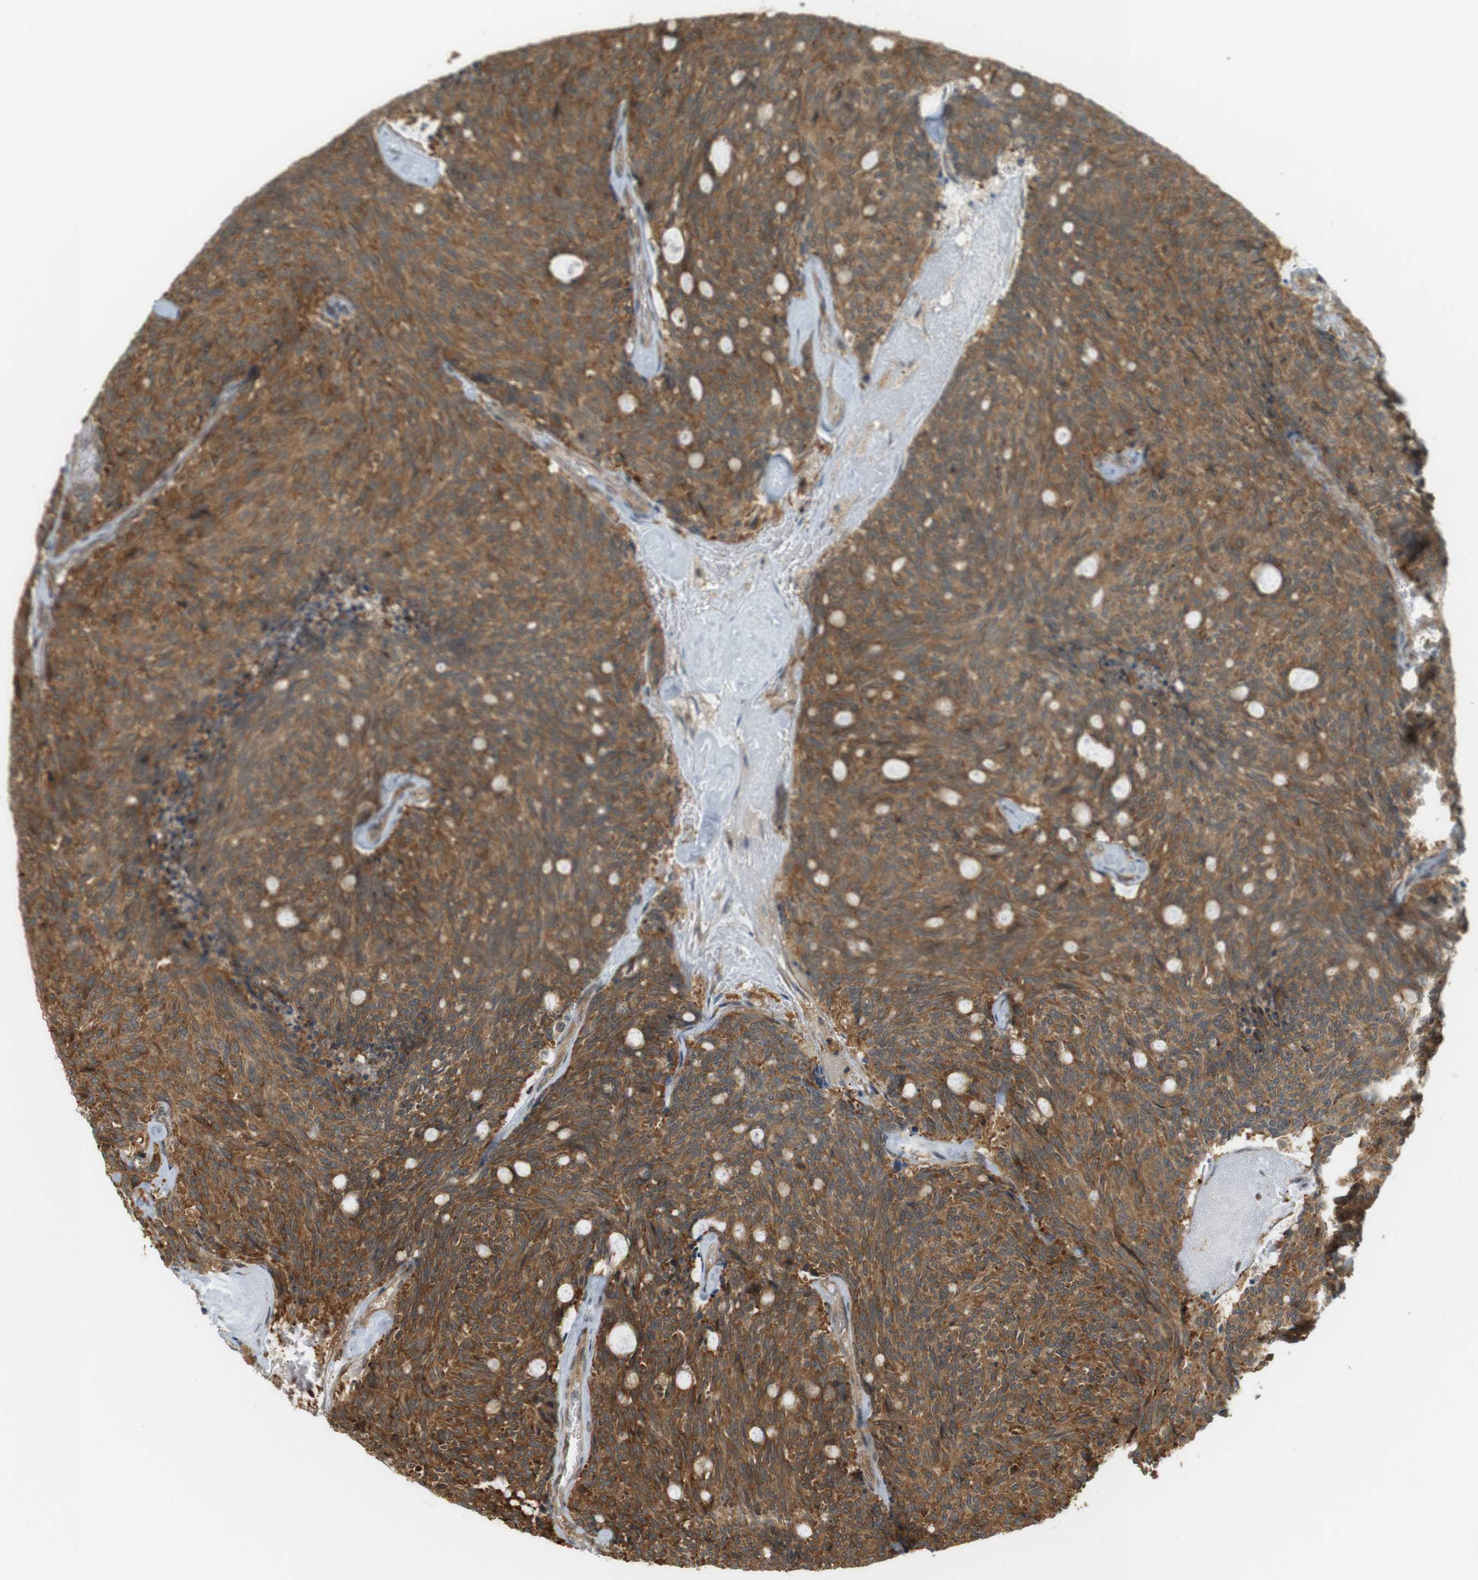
{"staining": {"intensity": "moderate", "quantity": ">75%", "location": "cytoplasmic/membranous,nuclear"}, "tissue": "carcinoid", "cell_type": "Tumor cells", "image_type": "cancer", "snomed": [{"axis": "morphology", "description": "Carcinoid, malignant, NOS"}, {"axis": "topography", "description": "Pancreas"}], "caption": "Tumor cells show moderate cytoplasmic/membranous and nuclear expression in about >75% of cells in carcinoid (malignant).", "gene": "PA2G4", "patient": {"sex": "female", "age": 54}}